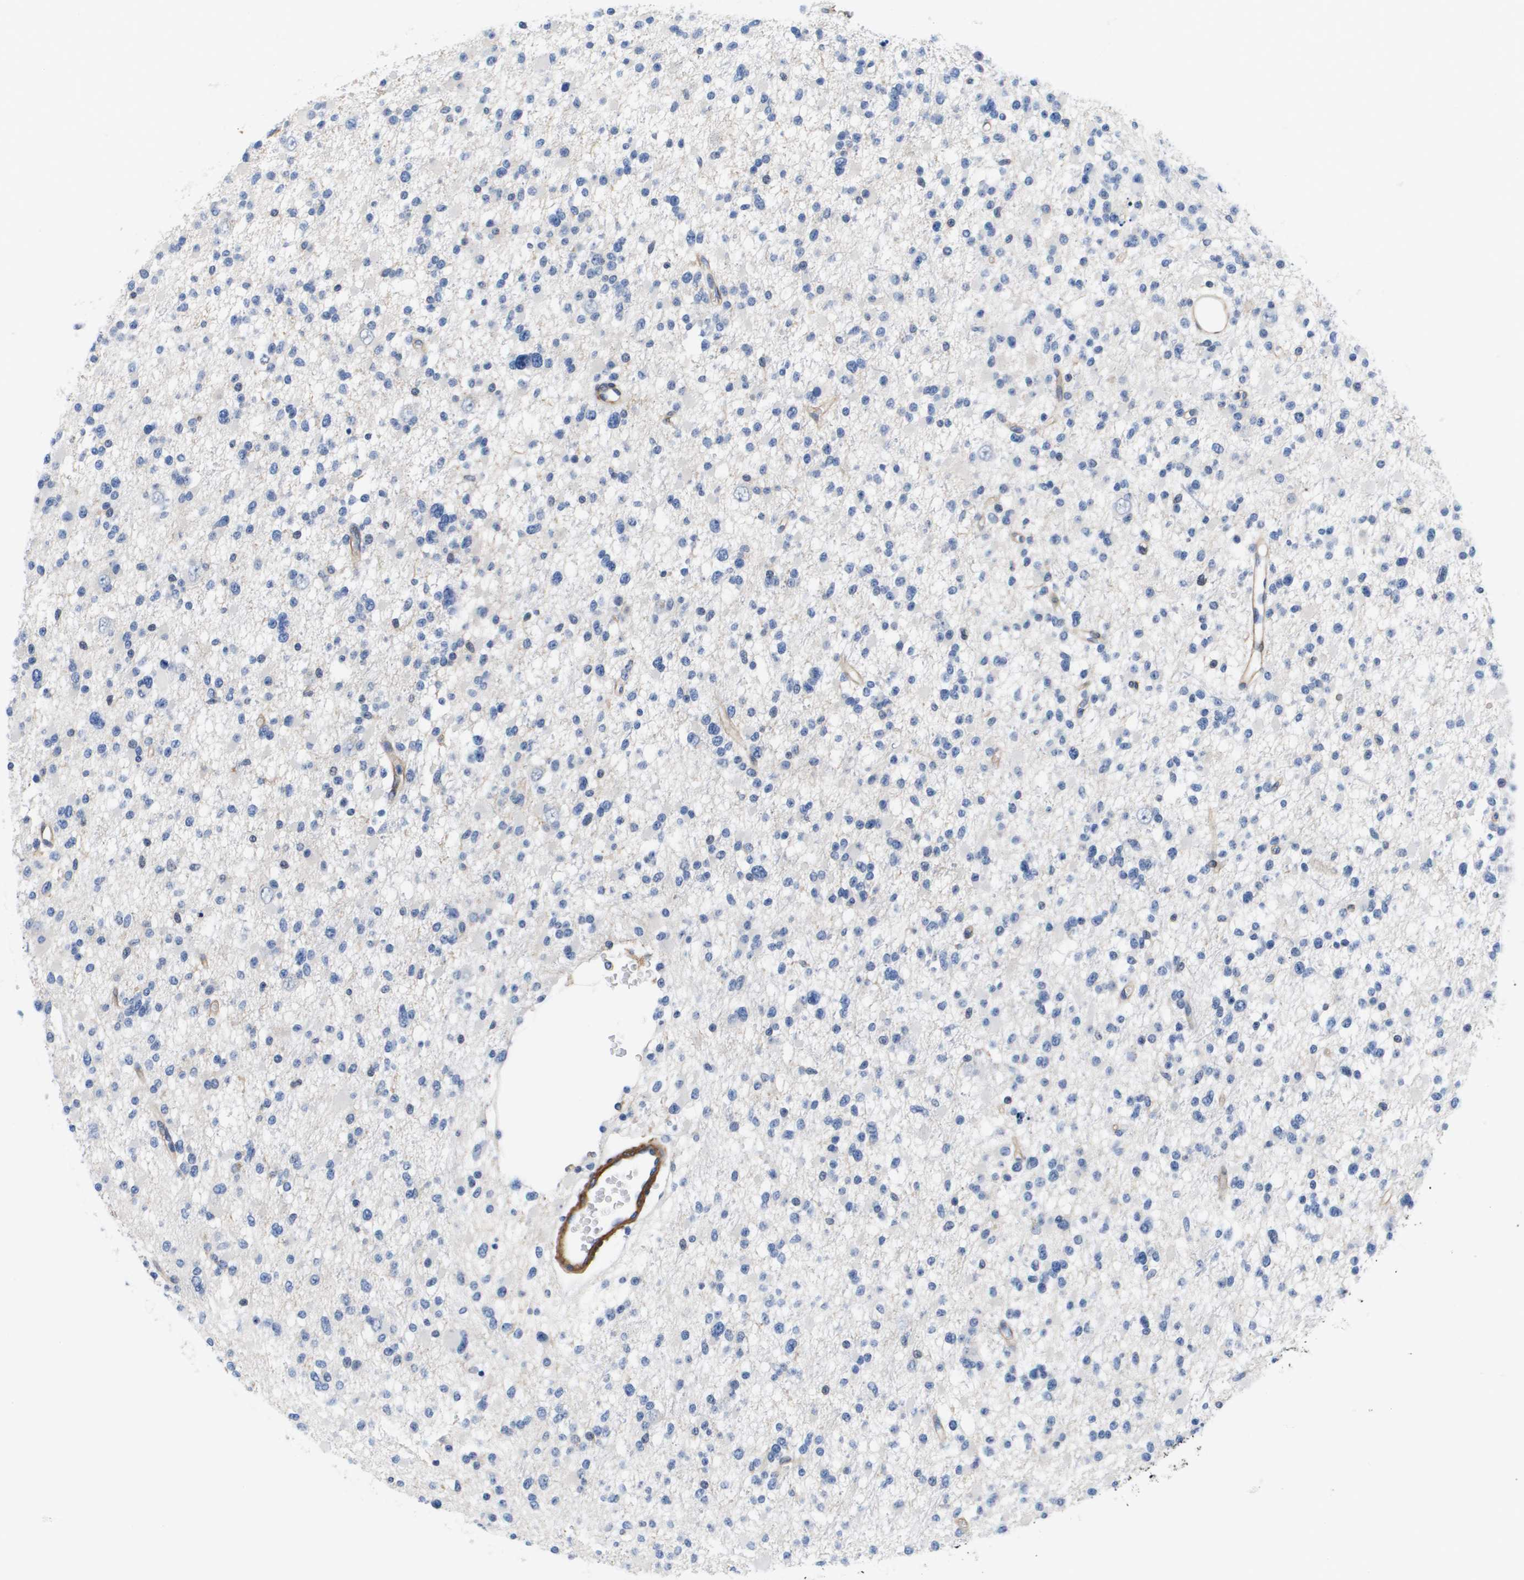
{"staining": {"intensity": "negative", "quantity": "none", "location": "none"}, "tissue": "glioma", "cell_type": "Tumor cells", "image_type": "cancer", "snomed": [{"axis": "morphology", "description": "Glioma, malignant, Low grade"}, {"axis": "topography", "description": "Brain"}], "caption": "Histopathology image shows no significant protein expression in tumor cells of glioma. (Stains: DAB (3,3'-diaminobenzidine) immunohistochemistry with hematoxylin counter stain, Microscopy: brightfield microscopy at high magnification).", "gene": "LPP", "patient": {"sex": "female", "age": 22}}